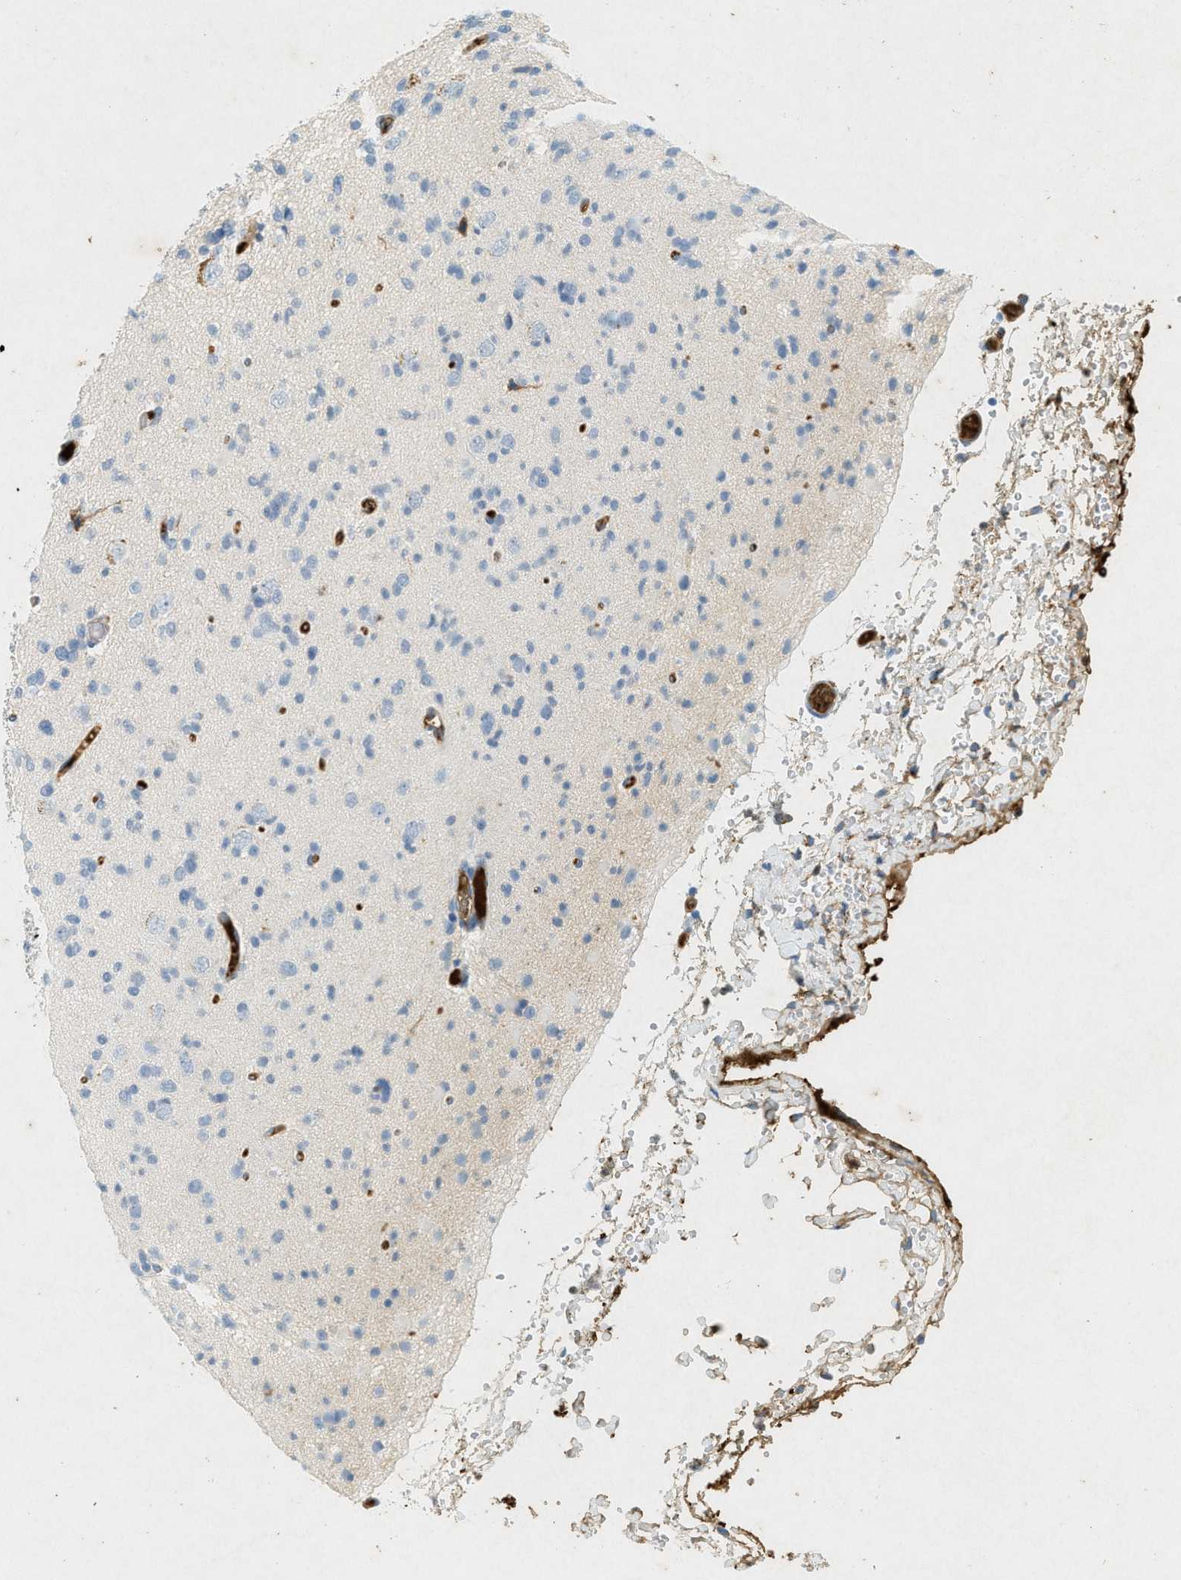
{"staining": {"intensity": "negative", "quantity": "none", "location": "none"}, "tissue": "glioma", "cell_type": "Tumor cells", "image_type": "cancer", "snomed": [{"axis": "morphology", "description": "Glioma, malignant, Low grade"}, {"axis": "topography", "description": "Brain"}], "caption": "Glioma was stained to show a protein in brown. There is no significant staining in tumor cells.", "gene": "F2", "patient": {"sex": "female", "age": 22}}